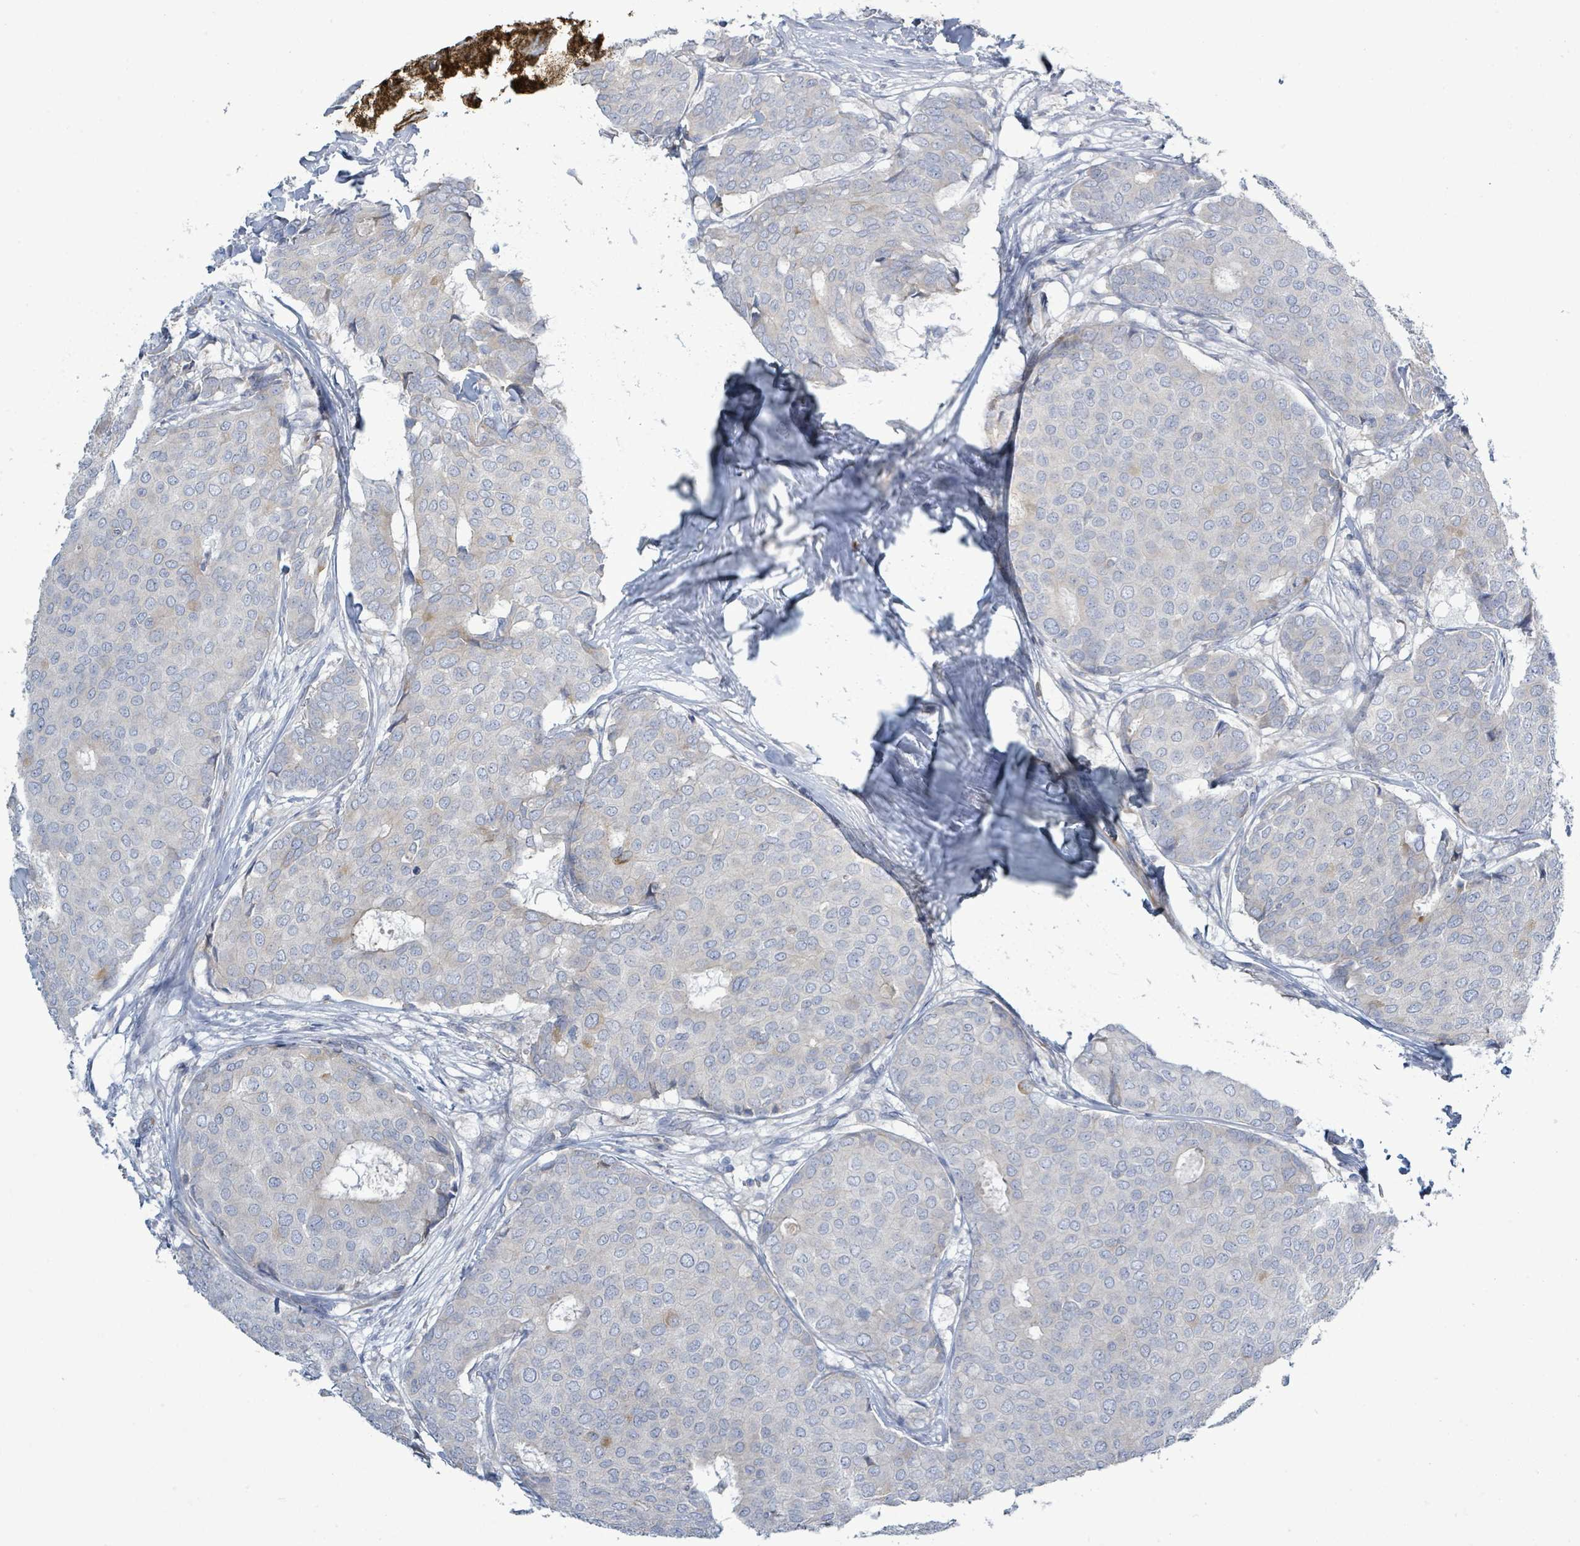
{"staining": {"intensity": "negative", "quantity": "none", "location": "none"}, "tissue": "breast cancer", "cell_type": "Tumor cells", "image_type": "cancer", "snomed": [{"axis": "morphology", "description": "Duct carcinoma"}, {"axis": "topography", "description": "Breast"}], "caption": "An image of human breast intraductal carcinoma is negative for staining in tumor cells.", "gene": "SIRPB1", "patient": {"sex": "female", "age": 75}}